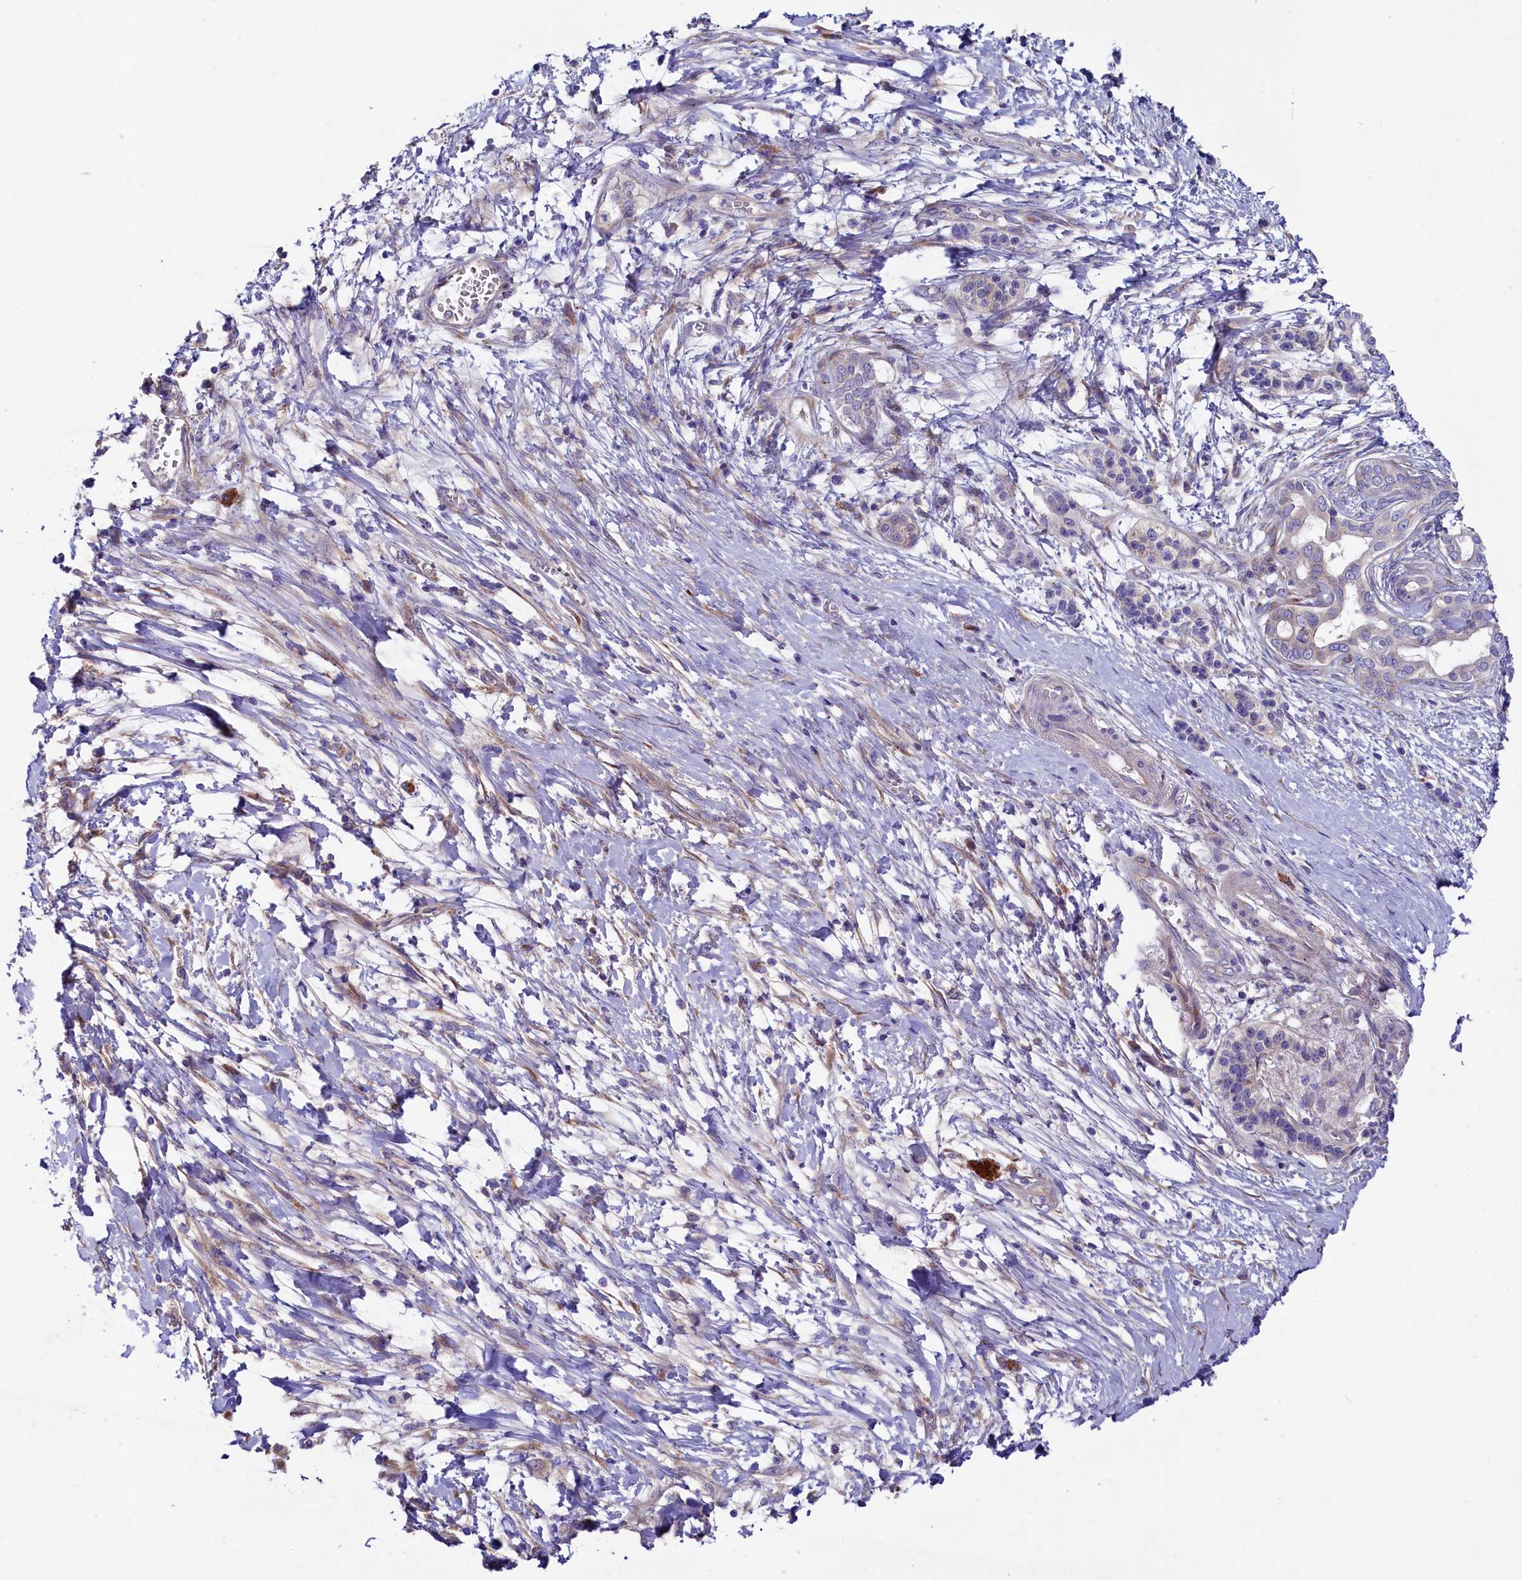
{"staining": {"intensity": "negative", "quantity": "none", "location": "none"}, "tissue": "pancreatic cancer", "cell_type": "Tumor cells", "image_type": "cancer", "snomed": [{"axis": "morphology", "description": "Adenocarcinoma, NOS"}, {"axis": "topography", "description": "Pancreas"}], "caption": "The image reveals no significant staining in tumor cells of pancreatic cancer (adenocarcinoma).", "gene": "GPR108", "patient": {"sex": "male", "age": 50}}